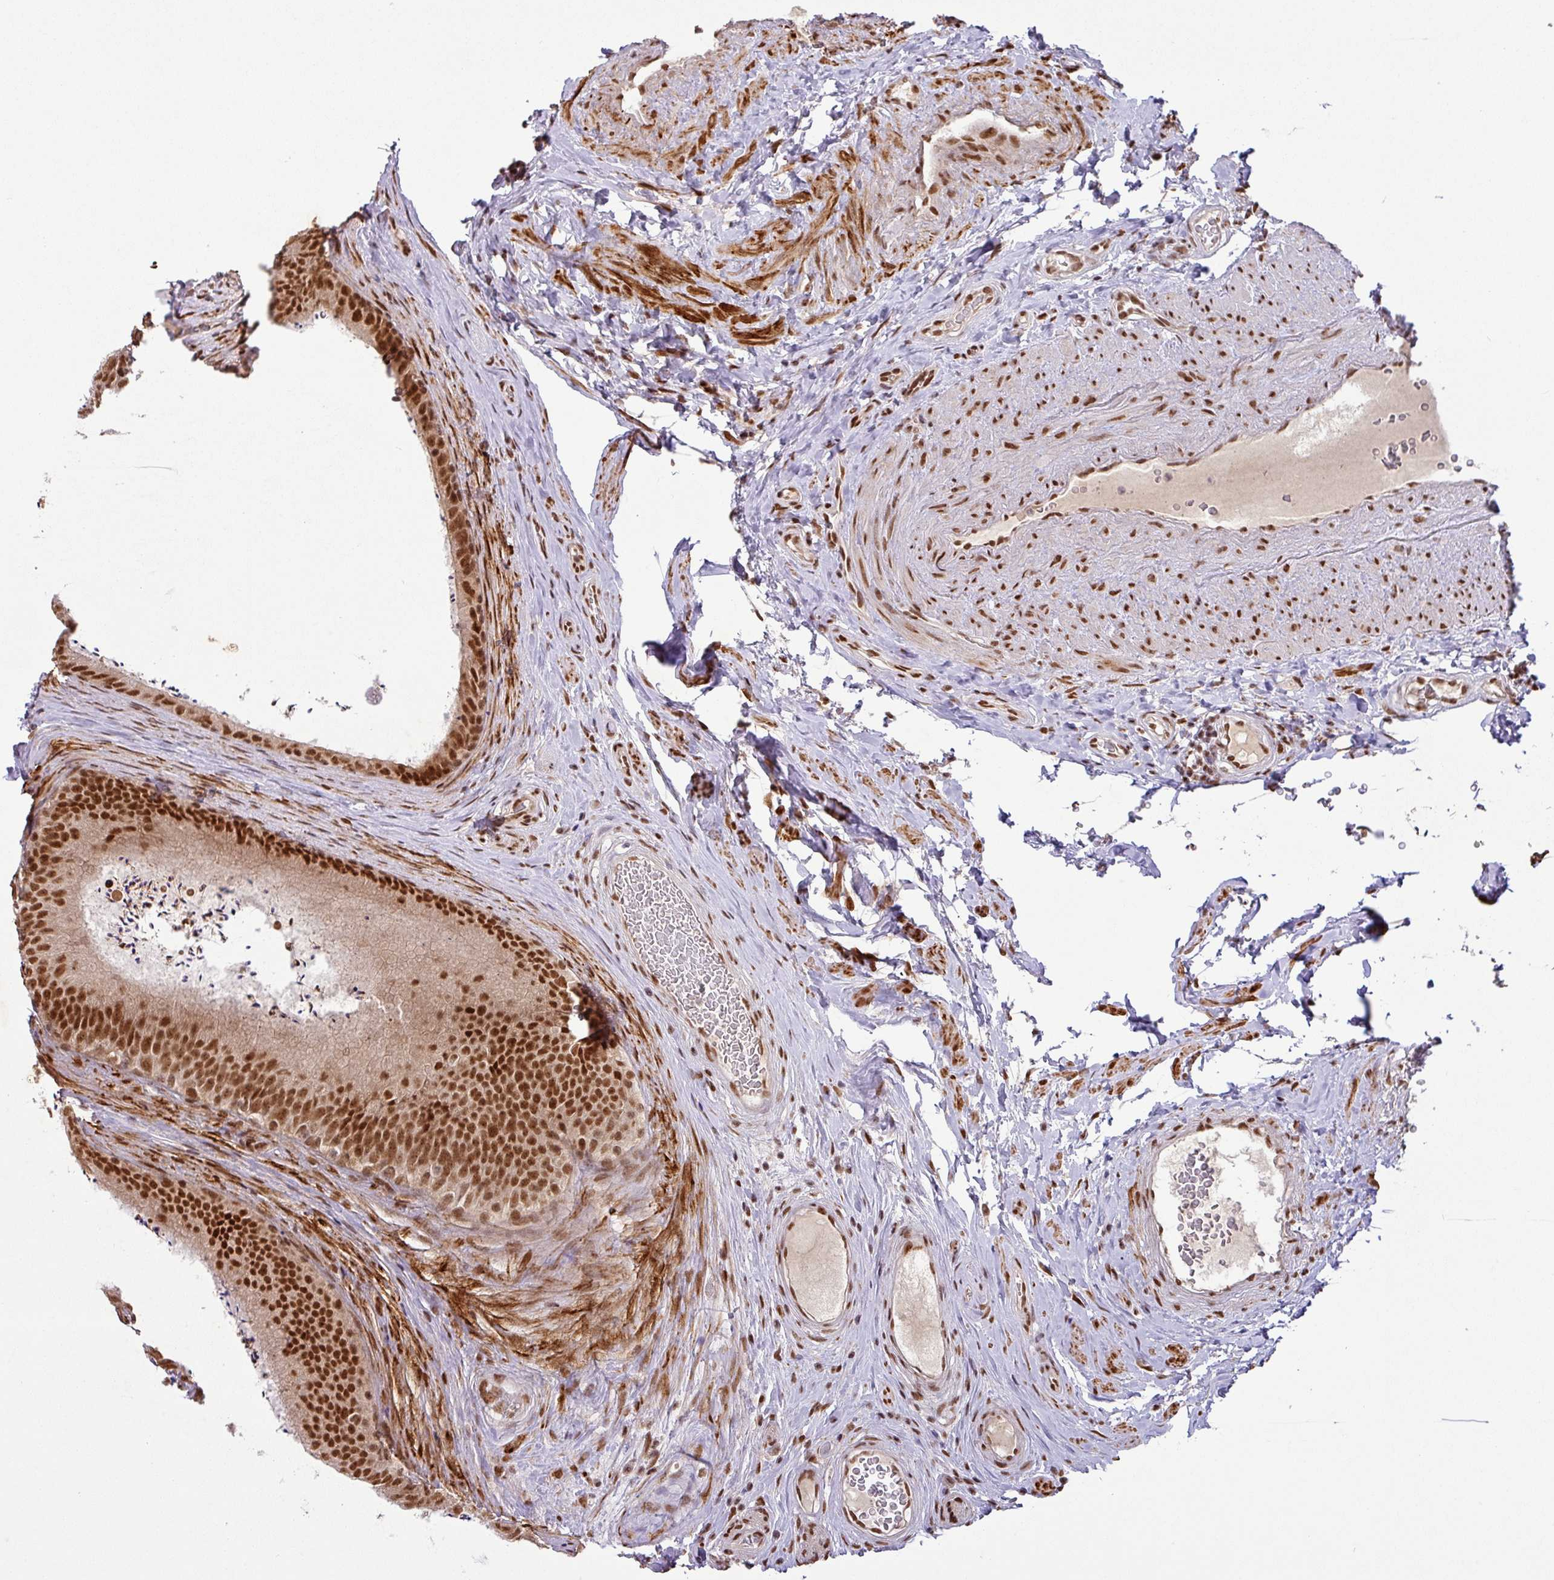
{"staining": {"intensity": "strong", "quantity": ">75%", "location": "nuclear"}, "tissue": "epididymis", "cell_type": "Glandular cells", "image_type": "normal", "snomed": [{"axis": "morphology", "description": "Normal tissue, NOS"}, {"axis": "topography", "description": "Testis"}, {"axis": "topography", "description": "Epididymis"}], "caption": "Strong nuclear positivity is identified in about >75% of glandular cells in benign epididymis.", "gene": "SRSF2", "patient": {"sex": "male", "age": 41}}